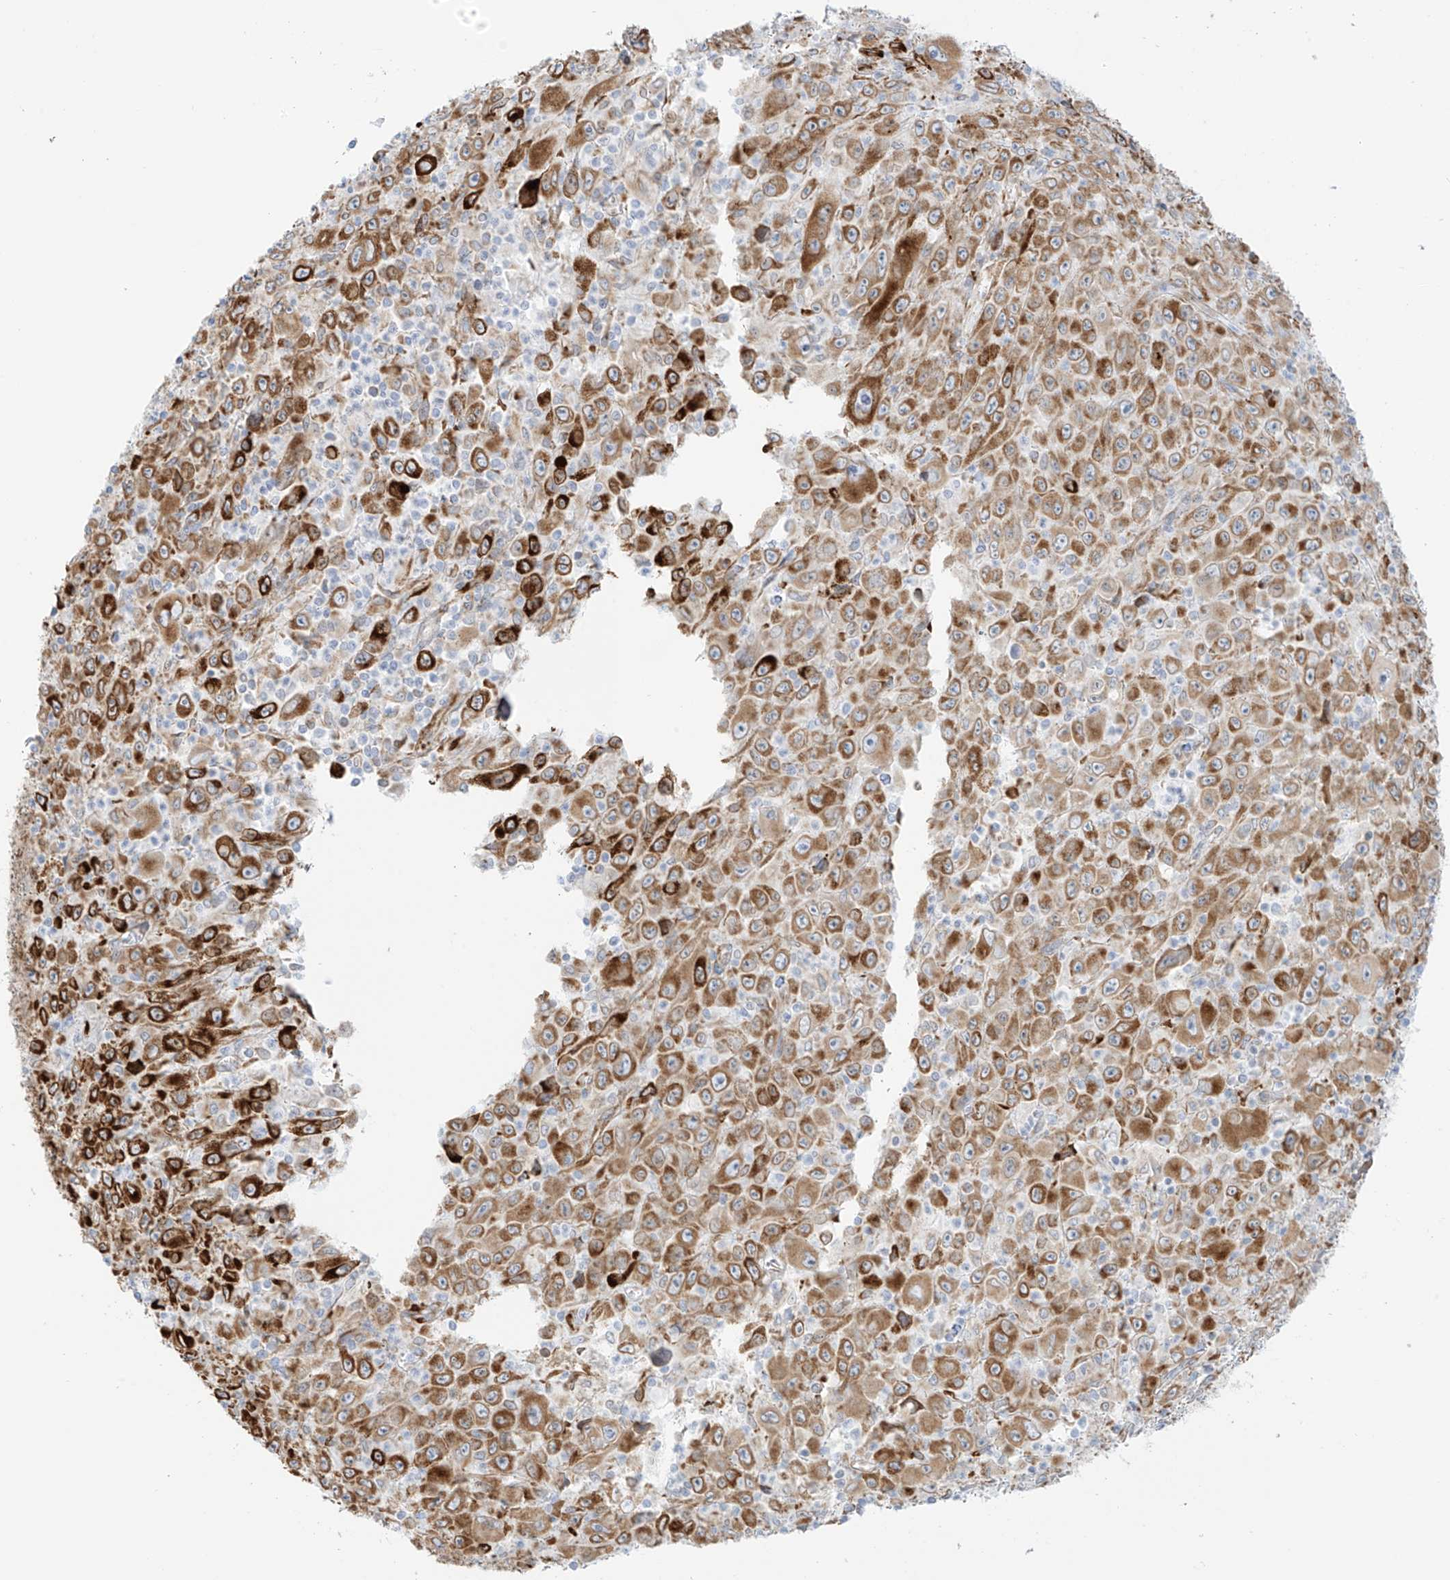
{"staining": {"intensity": "moderate", "quantity": ">75%", "location": "cytoplasmic/membranous"}, "tissue": "melanoma", "cell_type": "Tumor cells", "image_type": "cancer", "snomed": [{"axis": "morphology", "description": "Malignant melanoma, Metastatic site"}, {"axis": "topography", "description": "Skin"}], "caption": "This image reveals immunohistochemistry (IHC) staining of malignant melanoma (metastatic site), with medium moderate cytoplasmic/membranous positivity in approximately >75% of tumor cells.", "gene": "LRRC59", "patient": {"sex": "female", "age": 56}}